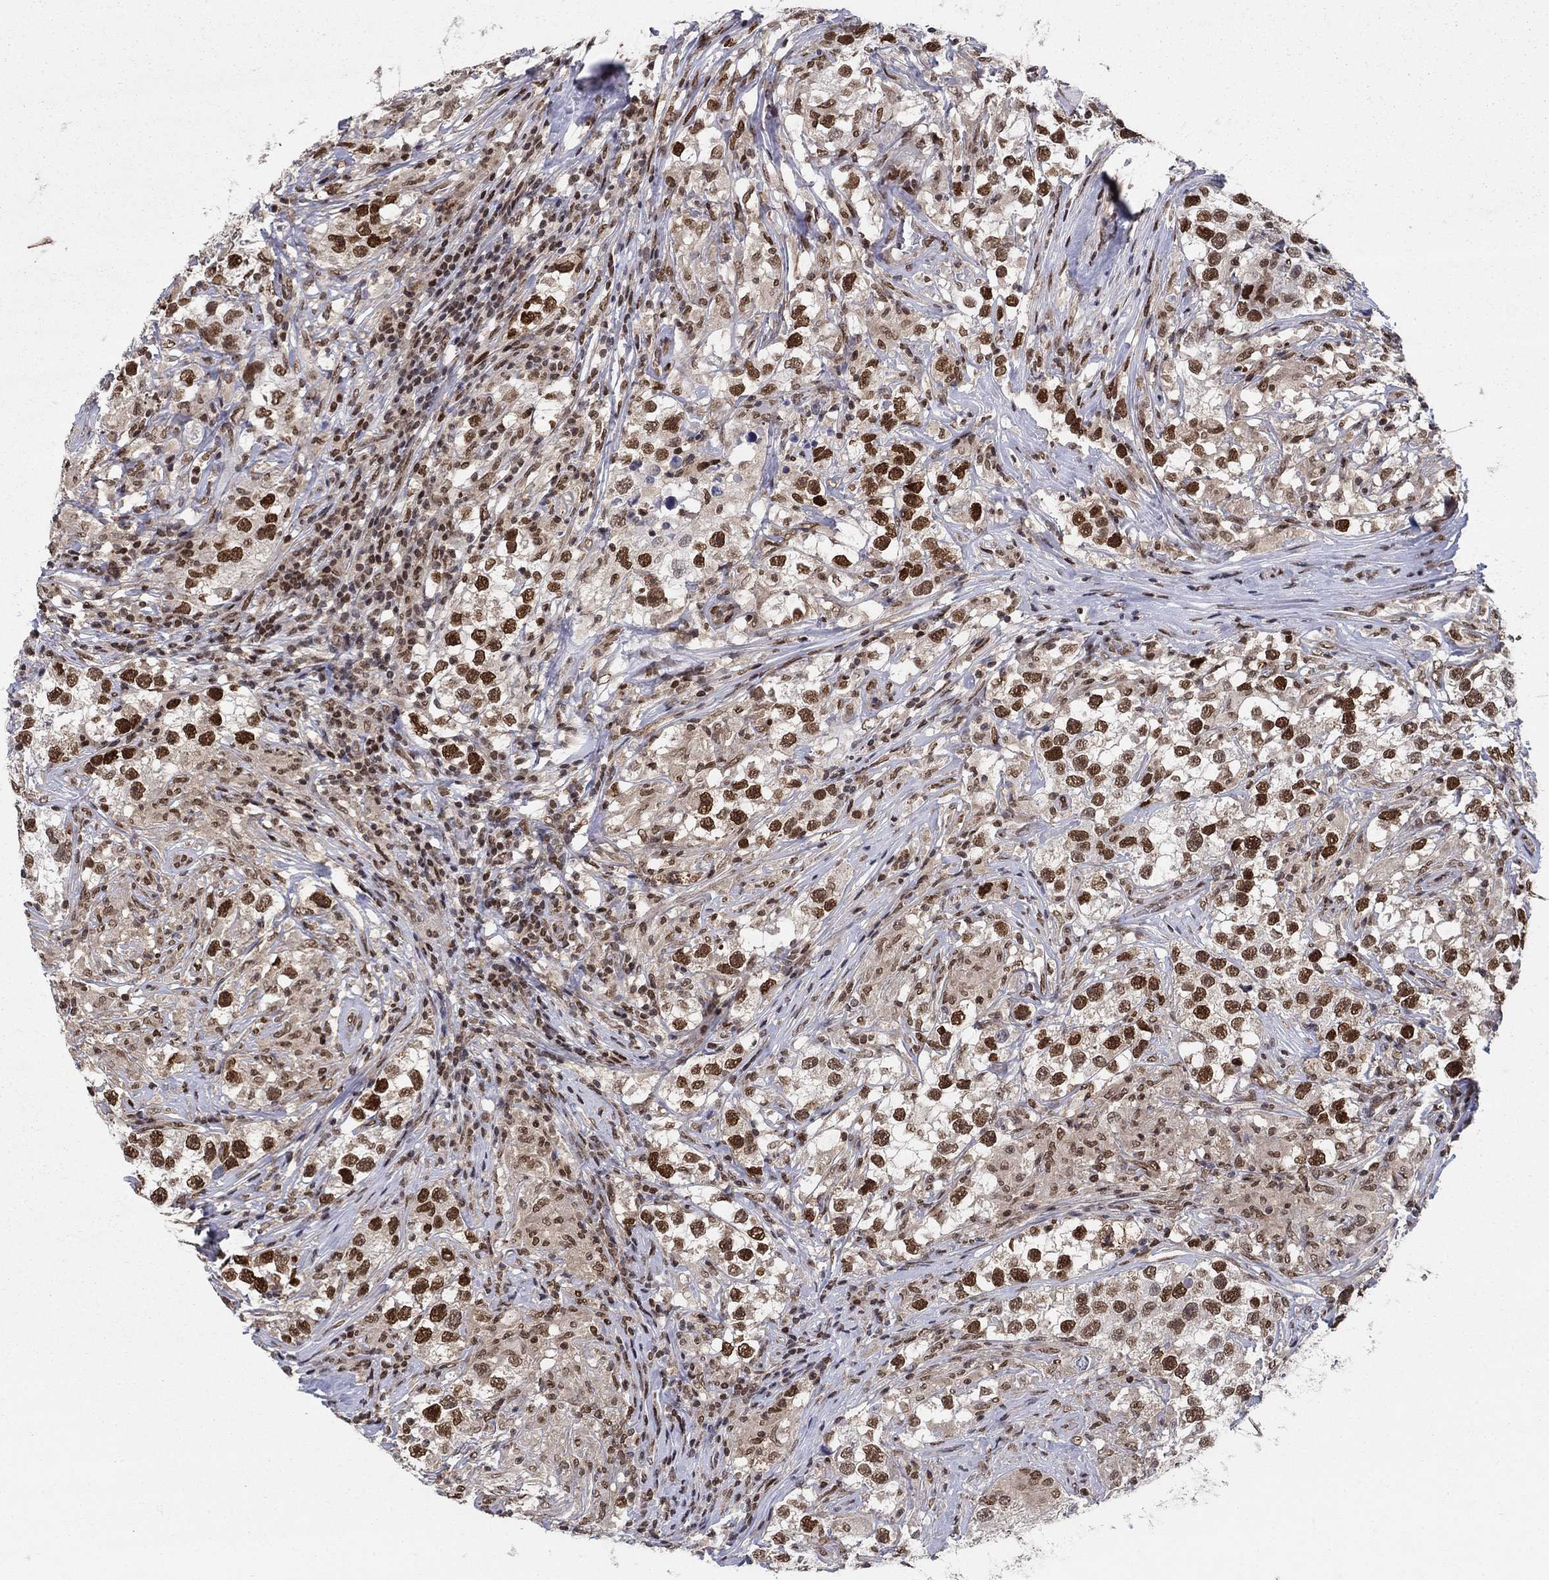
{"staining": {"intensity": "strong", "quantity": ">75%", "location": "nuclear"}, "tissue": "testis cancer", "cell_type": "Tumor cells", "image_type": "cancer", "snomed": [{"axis": "morphology", "description": "Seminoma, NOS"}, {"axis": "topography", "description": "Testis"}], "caption": "There is high levels of strong nuclear staining in tumor cells of testis cancer, as demonstrated by immunohistochemical staining (brown color).", "gene": "CENPE", "patient": {"sex": "male", "age": 46}}